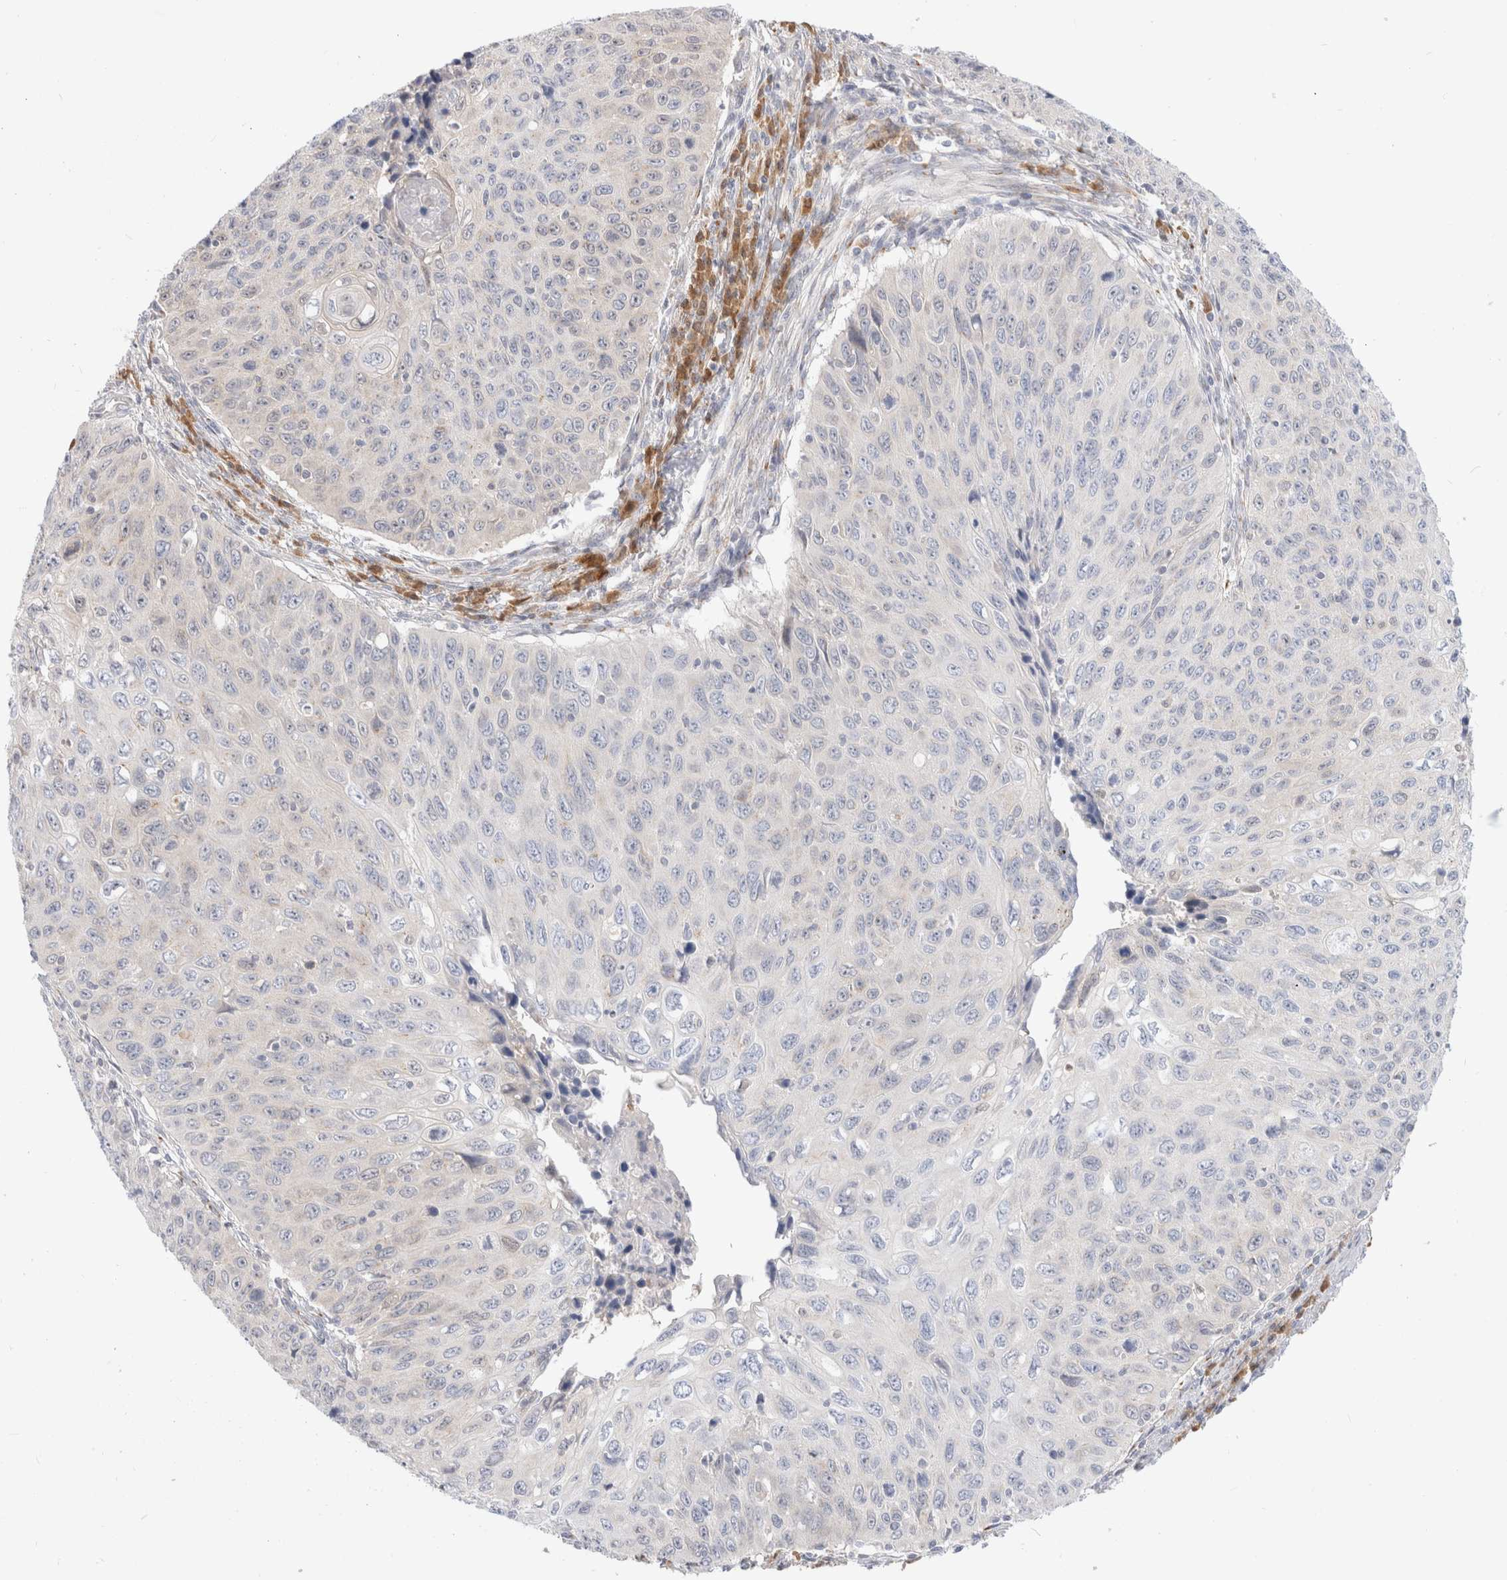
{"staining": {"intensity": "negative", "quantity": "none", "location": "none"}, "tissue": "cervical cancer", "cell_type": "Tumor cells", "image_type": "cancer", "snomed": [{"axis": "morphology", "description": "Squamous cell carcinoma, NOS"}, {"axis": "topography", "description": "Cervix"}], "caption": "This photomicrograph is of cervical cancer (squamous cell carcinoma) stained with immunohistochemistry (IHC) to label a protein in brown with the nuclei are counter-stained blue. There is no staining in tumor cells. The staining is performed using DAB (3,3'-diaminobenzidine) brown chromogen with nuclei counter-stained in using hematoxylin.", "gene": "EFCAB13", "patient": {"sex": "female", "age": 53}}